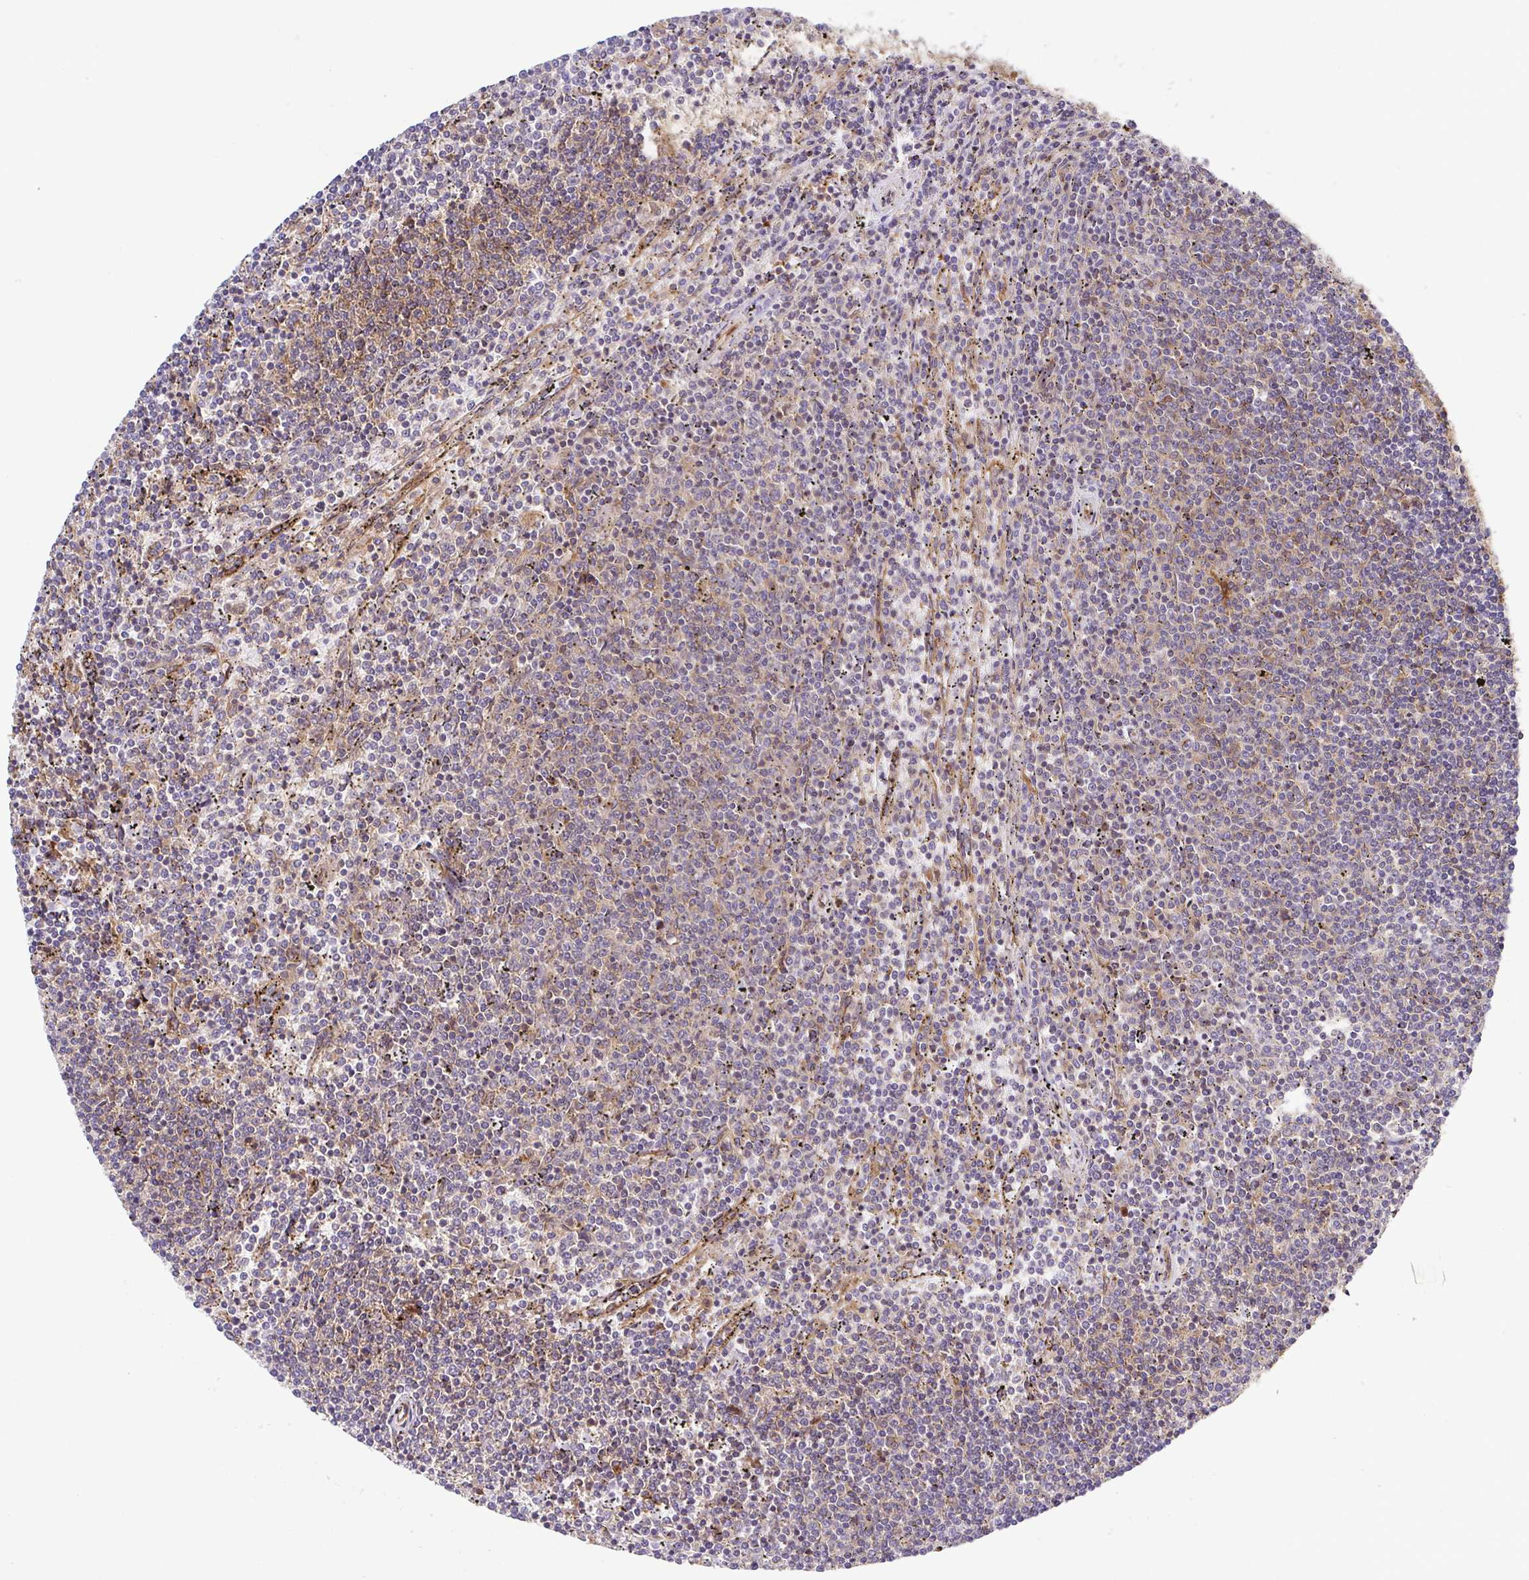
{"staining": {"intensity": "negative", "quantity": "none", "location": "none"}, "tissue": "lymphoma", "cell_type": "Tumor cells", "image_type": "cancer", "snomed": [{"axis": "morphology", "description": "Malignant lymphoma, non-Hodgkin's type, Low grade"}, {"axis": "topography", "description": "Spleen"}], "caption": "A high-resolution histopathology image shows immunohistochemistry staining of lymphoma, which displays no significant positivity in tumor cells.", "gene": "KIF5B", "patient": {"sex": "female", "age": 50}}